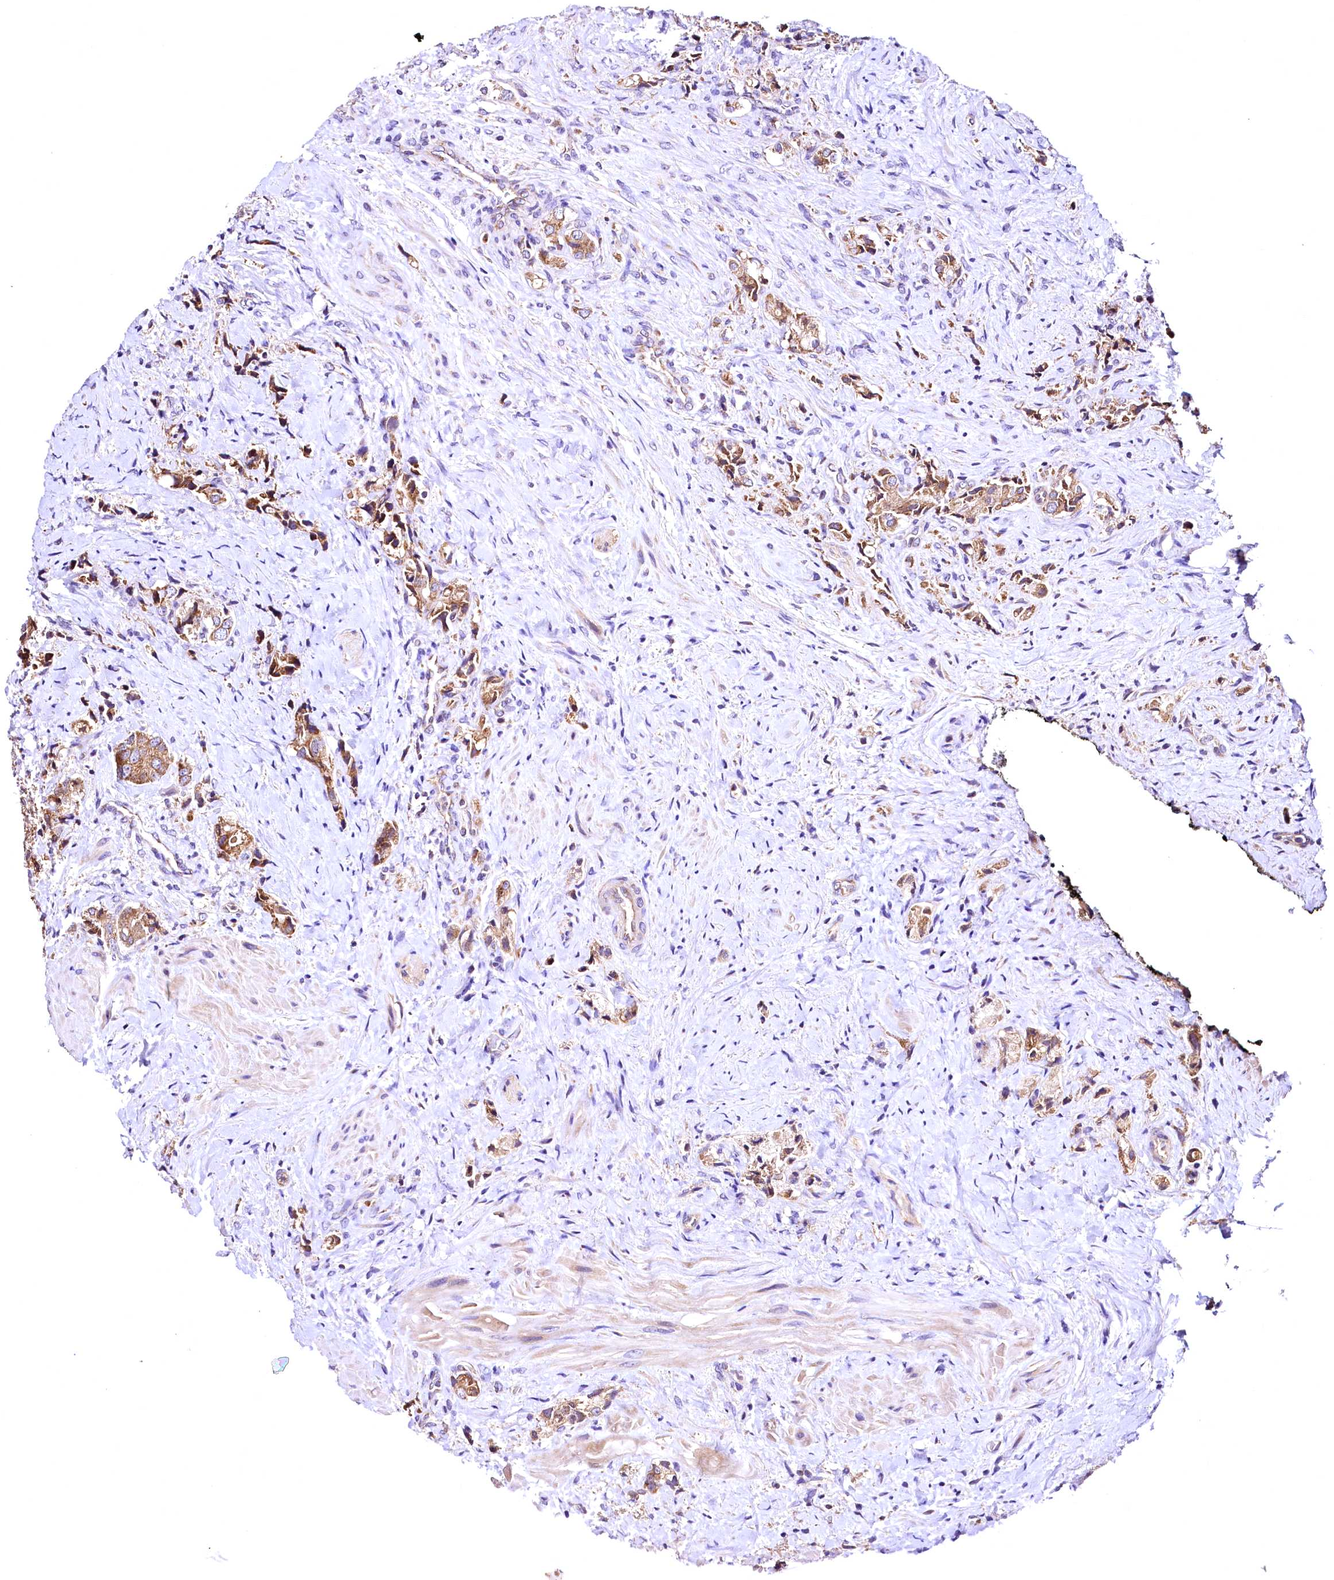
{"staining": {"intensity": "moderate", "quantity": ">75%", "location": "cytoplasmic/membranous"}, "tissue": "prostate cancer", "cell_type": "Tumor cells", "image_type": "cancer", "snomed": [{"axis": "morphology", "description": "Adenocarcinoma, High grade"}, {"axis": "topography", "description": "Prostate"}], "caption": "A photomicrograph of human prostate cancer stained for a protein shows moderate cytoplasmic/membranous brown staining in tumor cells.", "gene": "MRPL57", "patient": {"sex": "male", "age": 65}}